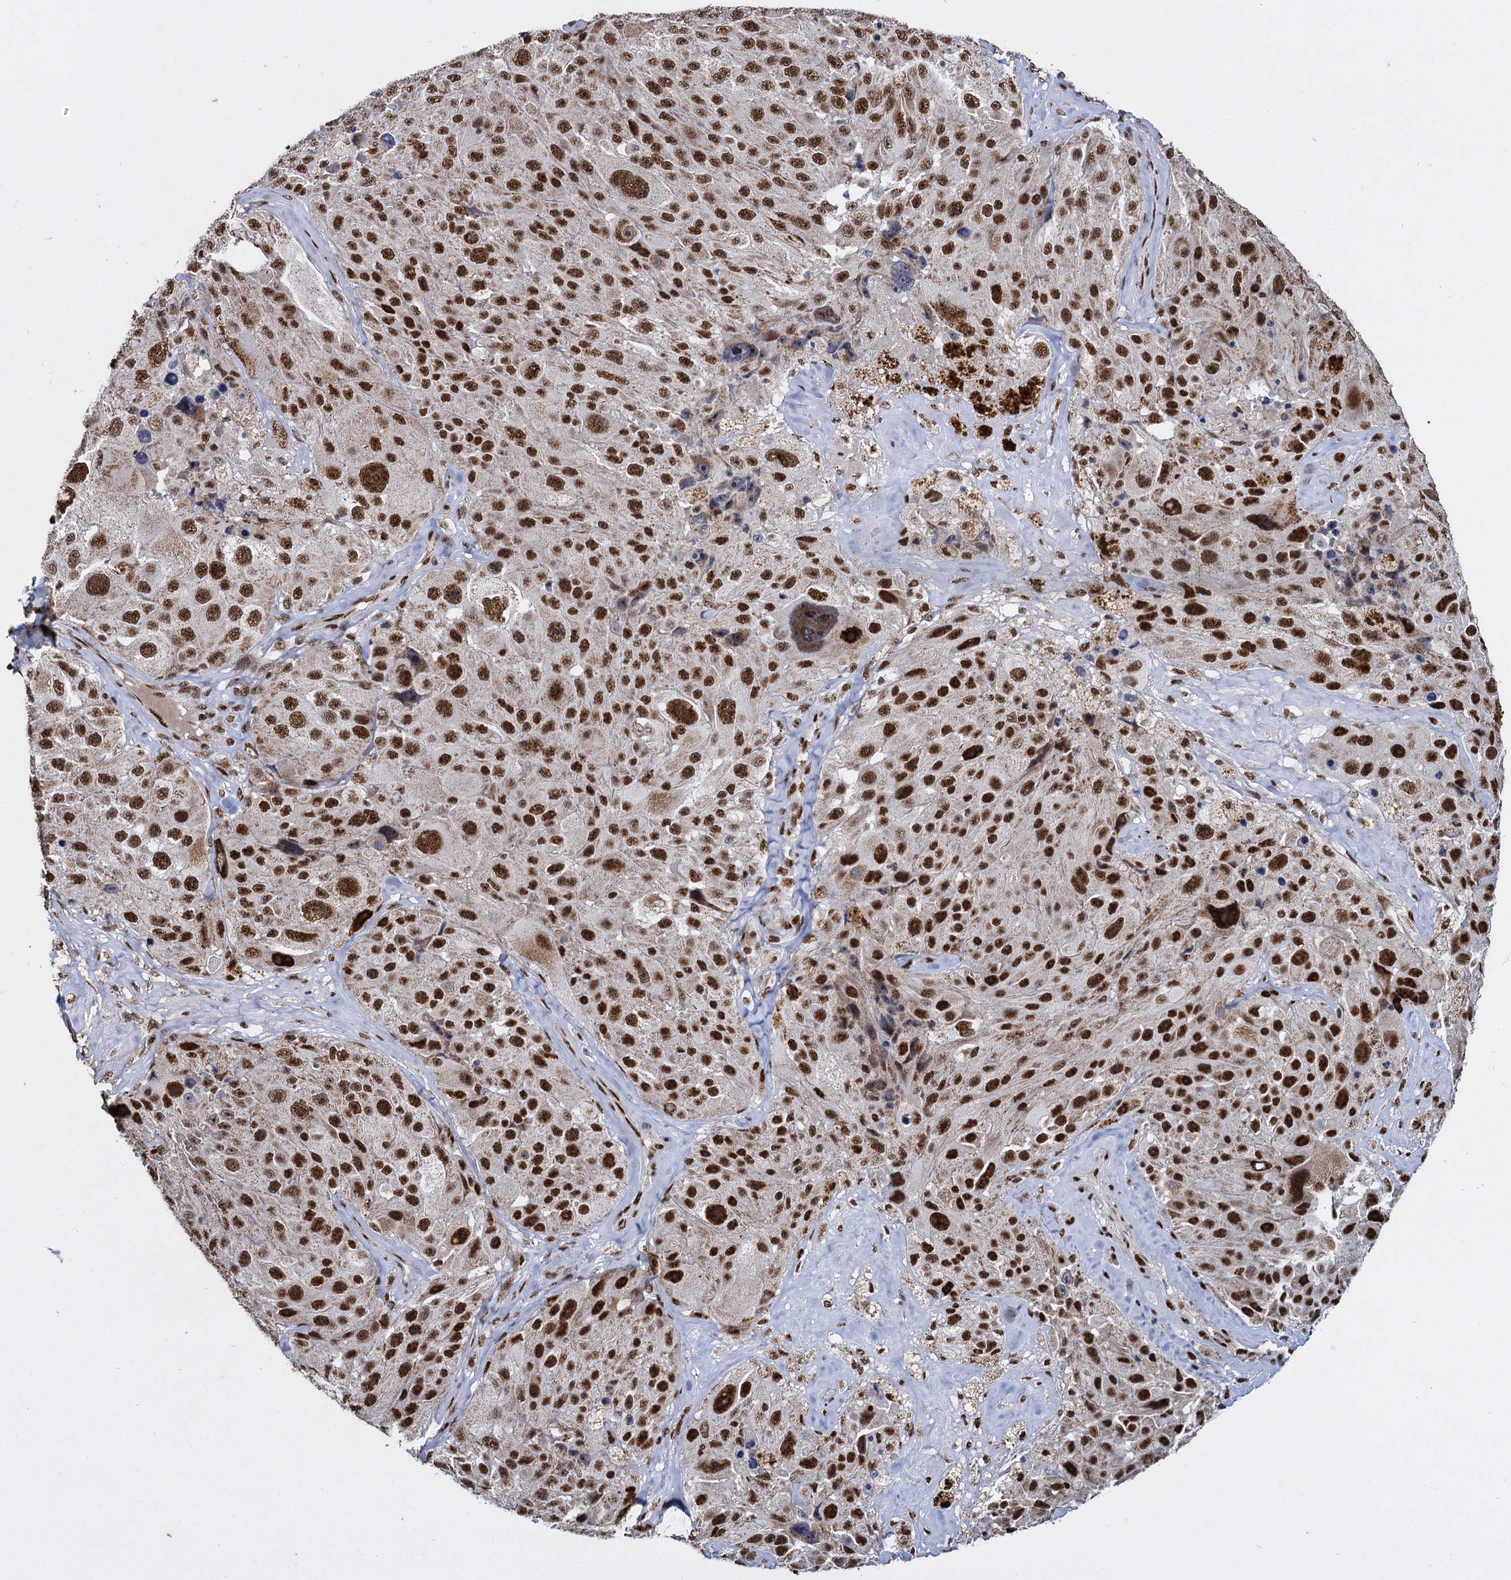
{"staining": {"intensity": "strong", "quantity": ">75%", "location": "nuclear"}, "tissue": "melanoma", "cell_type": "Tumor cells", "image_type": "cancer", "snomed": [{"axis": "morphology", "description": "Malignant melanoma, Metastatic site"}, {"axis": "topography", "description": "Lymph node"}], "caption": "Malignant melanoma (metastatic site) stained with immunohistochemistry demonstrates strong nuclear expression in about >75% of tumor cells.", "gene": "RPUSD4", "patient": {"sex": "male", "age": 62}}